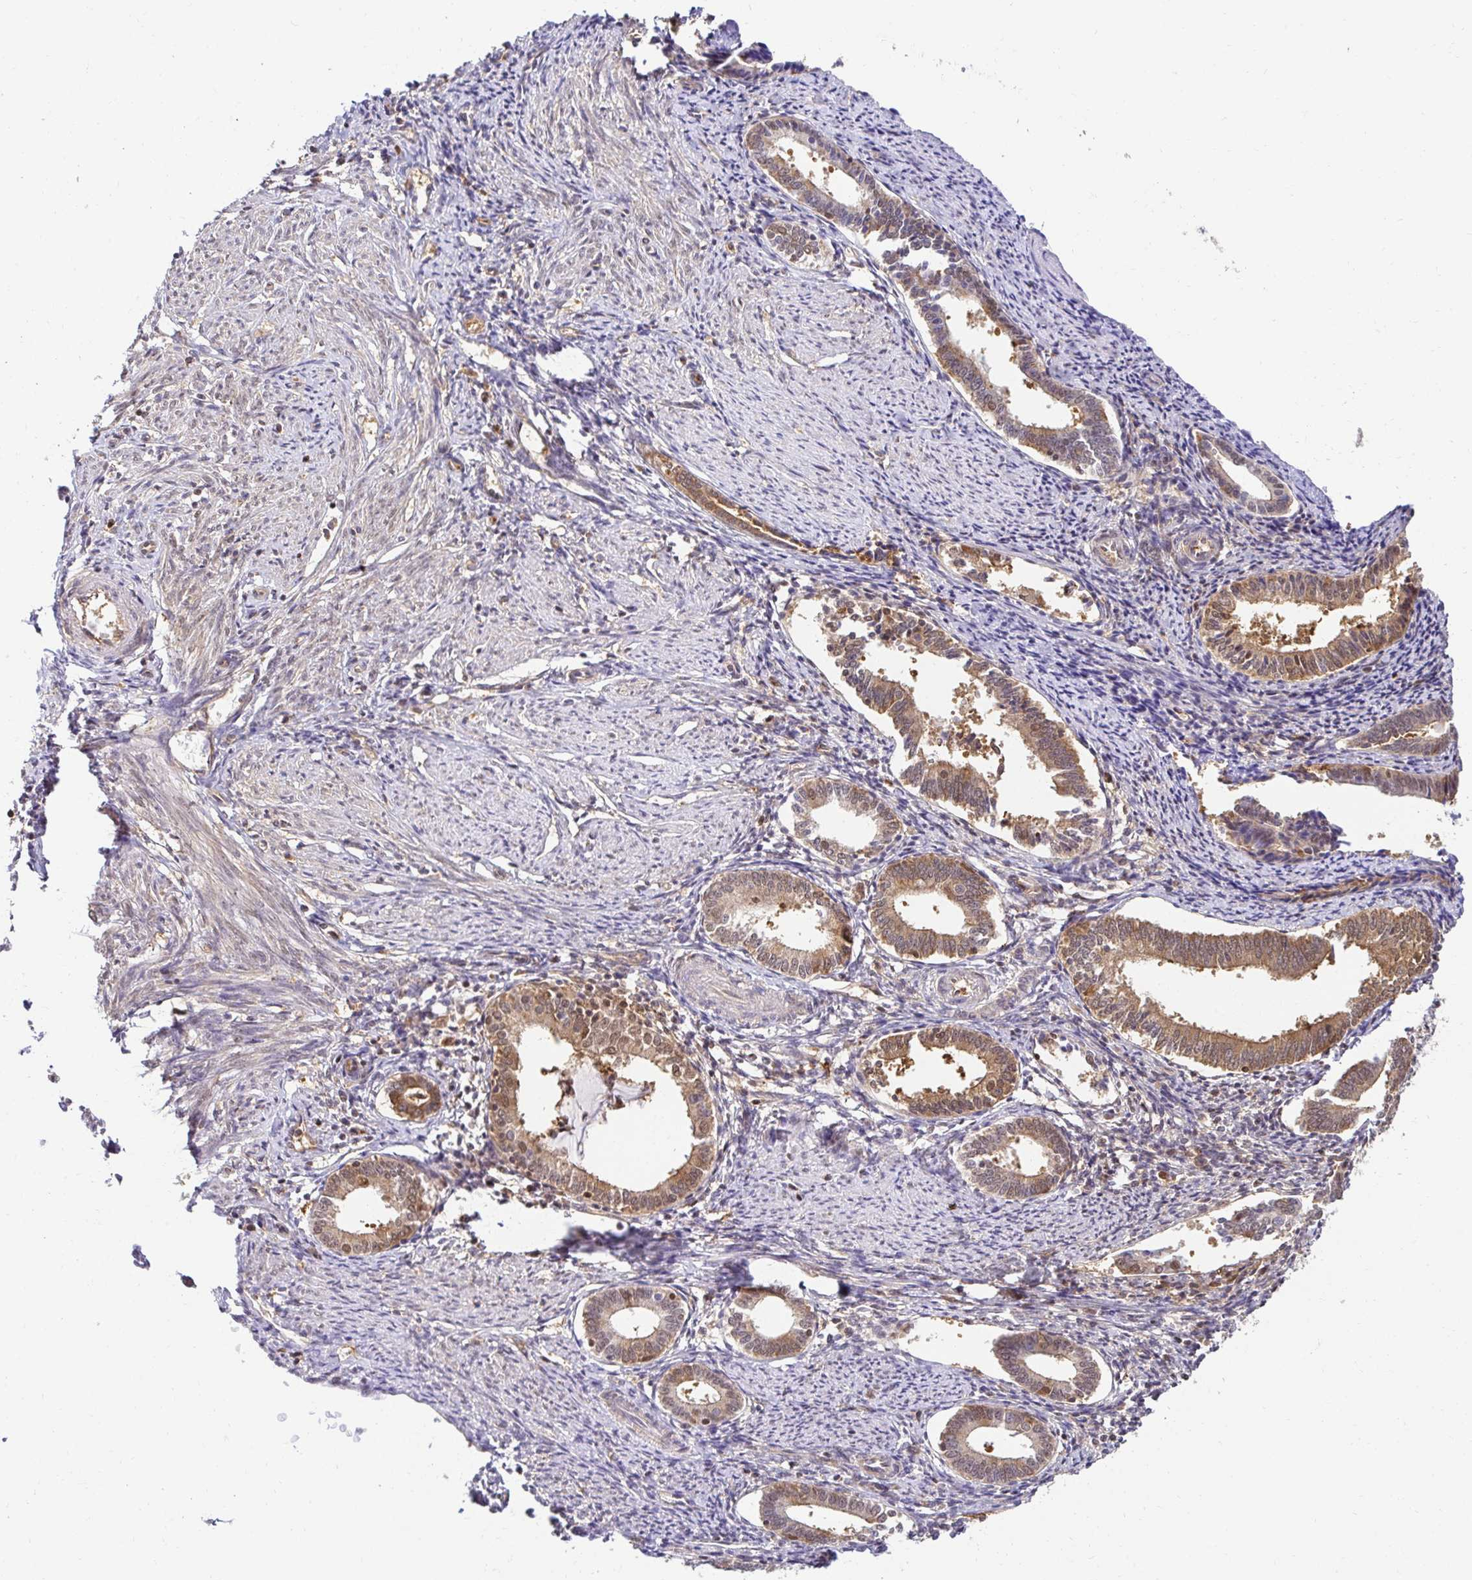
{"staining": {"intensity": "moderate", "quantity": "<25%", "location": "nuclear"}, "tissue": "endometrium", "cell_type": "Cells in endometrial stroma", "image_type": "normal", "snomed": [{"axis": "morphology", "description": "Normal tissue, NOS"}, {"axis": "topography", "description": "Endometrium"}], "caption": "IHC (DAB) staining of normal endometrium displays moderate nuclear protein positivity in approximately <25% of cells in endometrial stroma.", "gene": "PSMA4", "patient": {"sex": "female", "age": 41}}